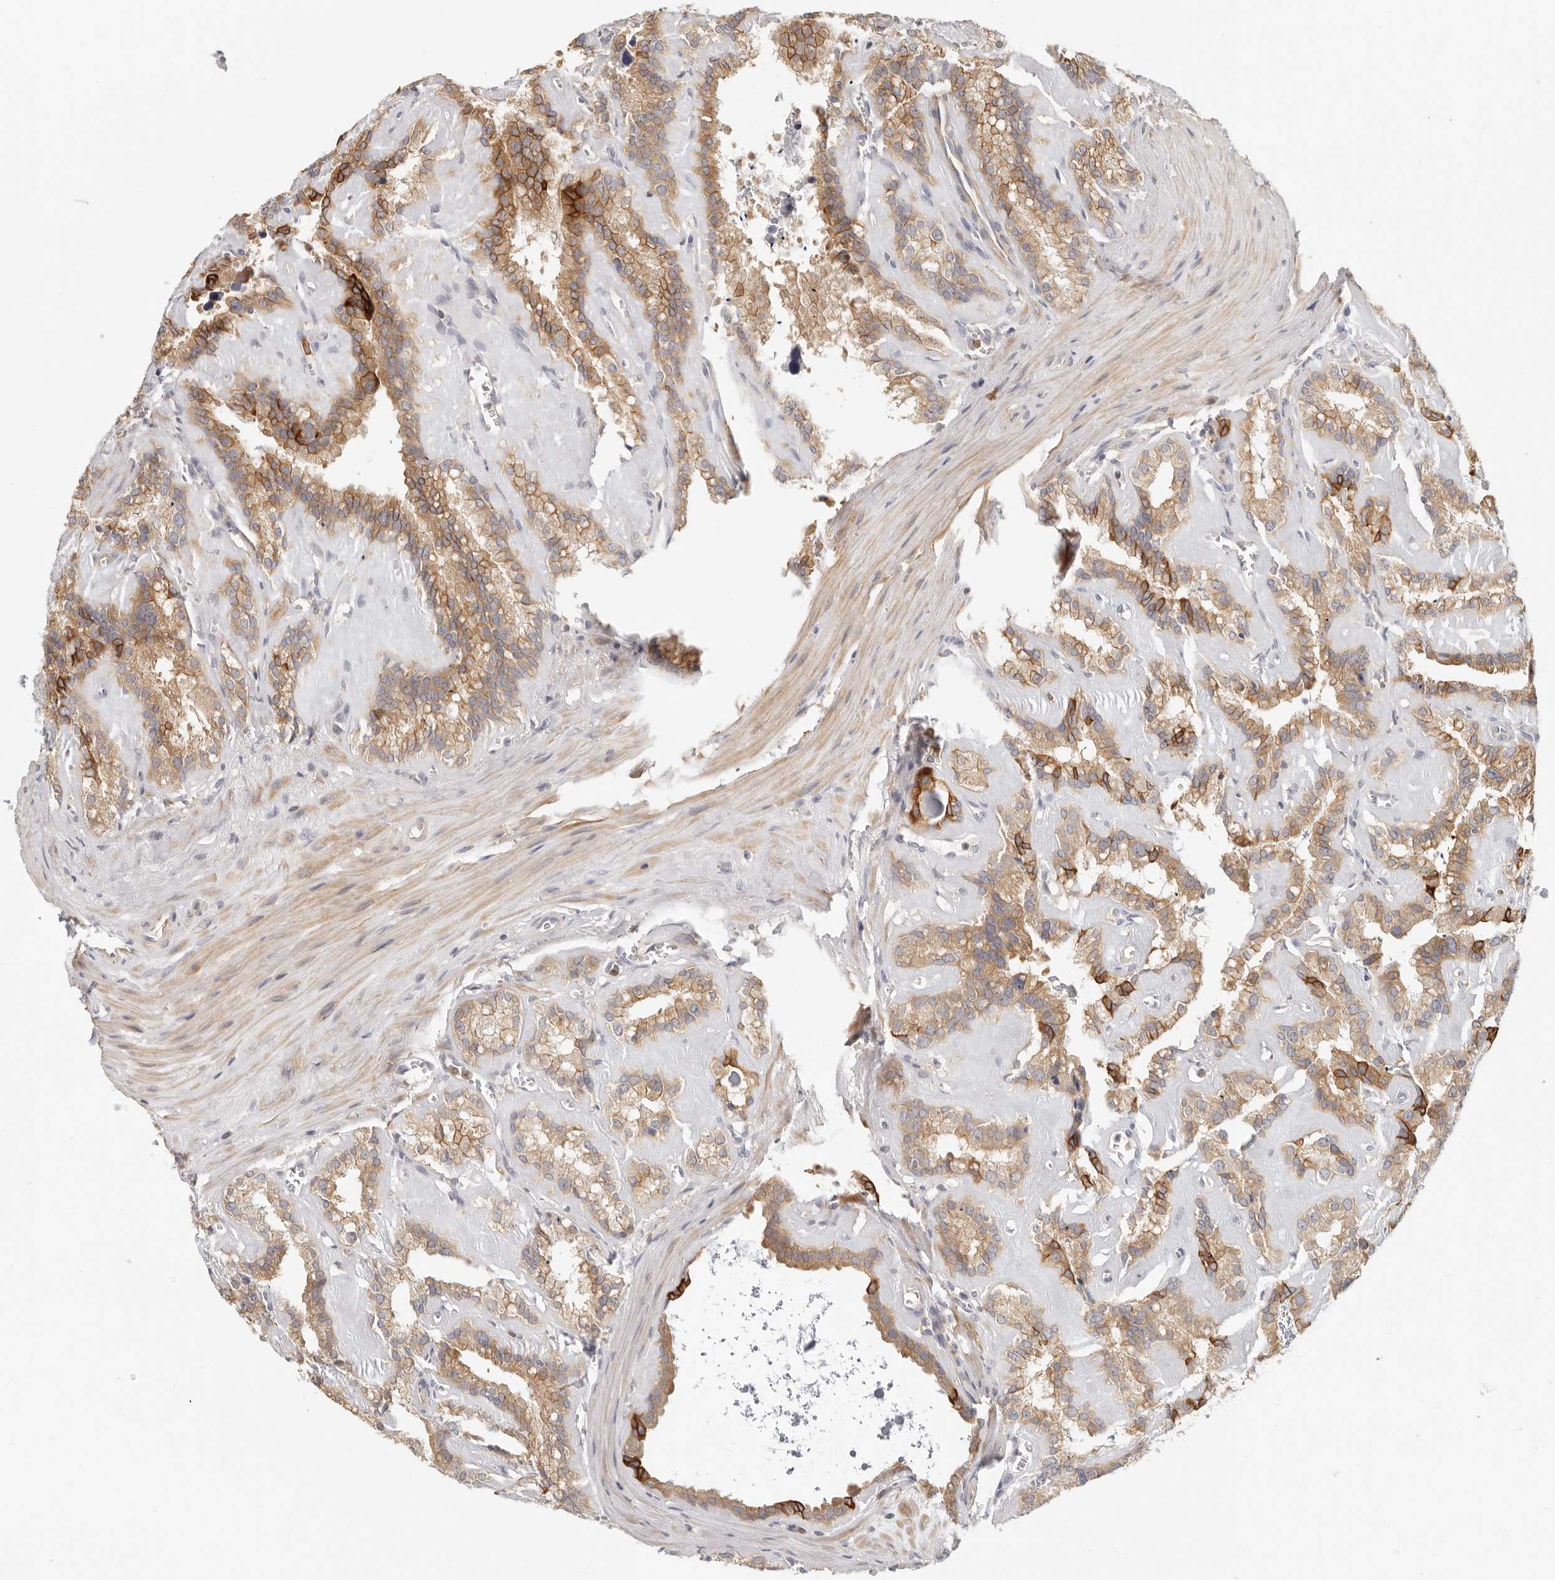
{"staining": {"intensity": "strong", "quantity": "25%-75%", "location": "cytoplasmic/membranous"}, "tissue": "seminal vesicle", "cell_type": "Glandular cells", "image_type": "normal", "snomed": [{"axis": "morphology", "description": "Normal tissue, NOS"}, {"axis": "topography", "description": "Prostate"}, {"axis": "topography", "description": "Seminal veicle"}], "caption": "Immunohistochemistry staining of unremarkable seminal vesicle, which reveals high levels of strong cytoplasmic/membranous staining in approximately 25%-75% of glandular cells indicating strong cytoplasmic/membranous protein staining. The staining was performed using DAB (3,3'-diaminobenzidine) (brown) for protein detection and nuclei were counterstained in hematoxylin (blue).", "gene": "ANXA9", "patient": {"sex": "male", "age": 59}}